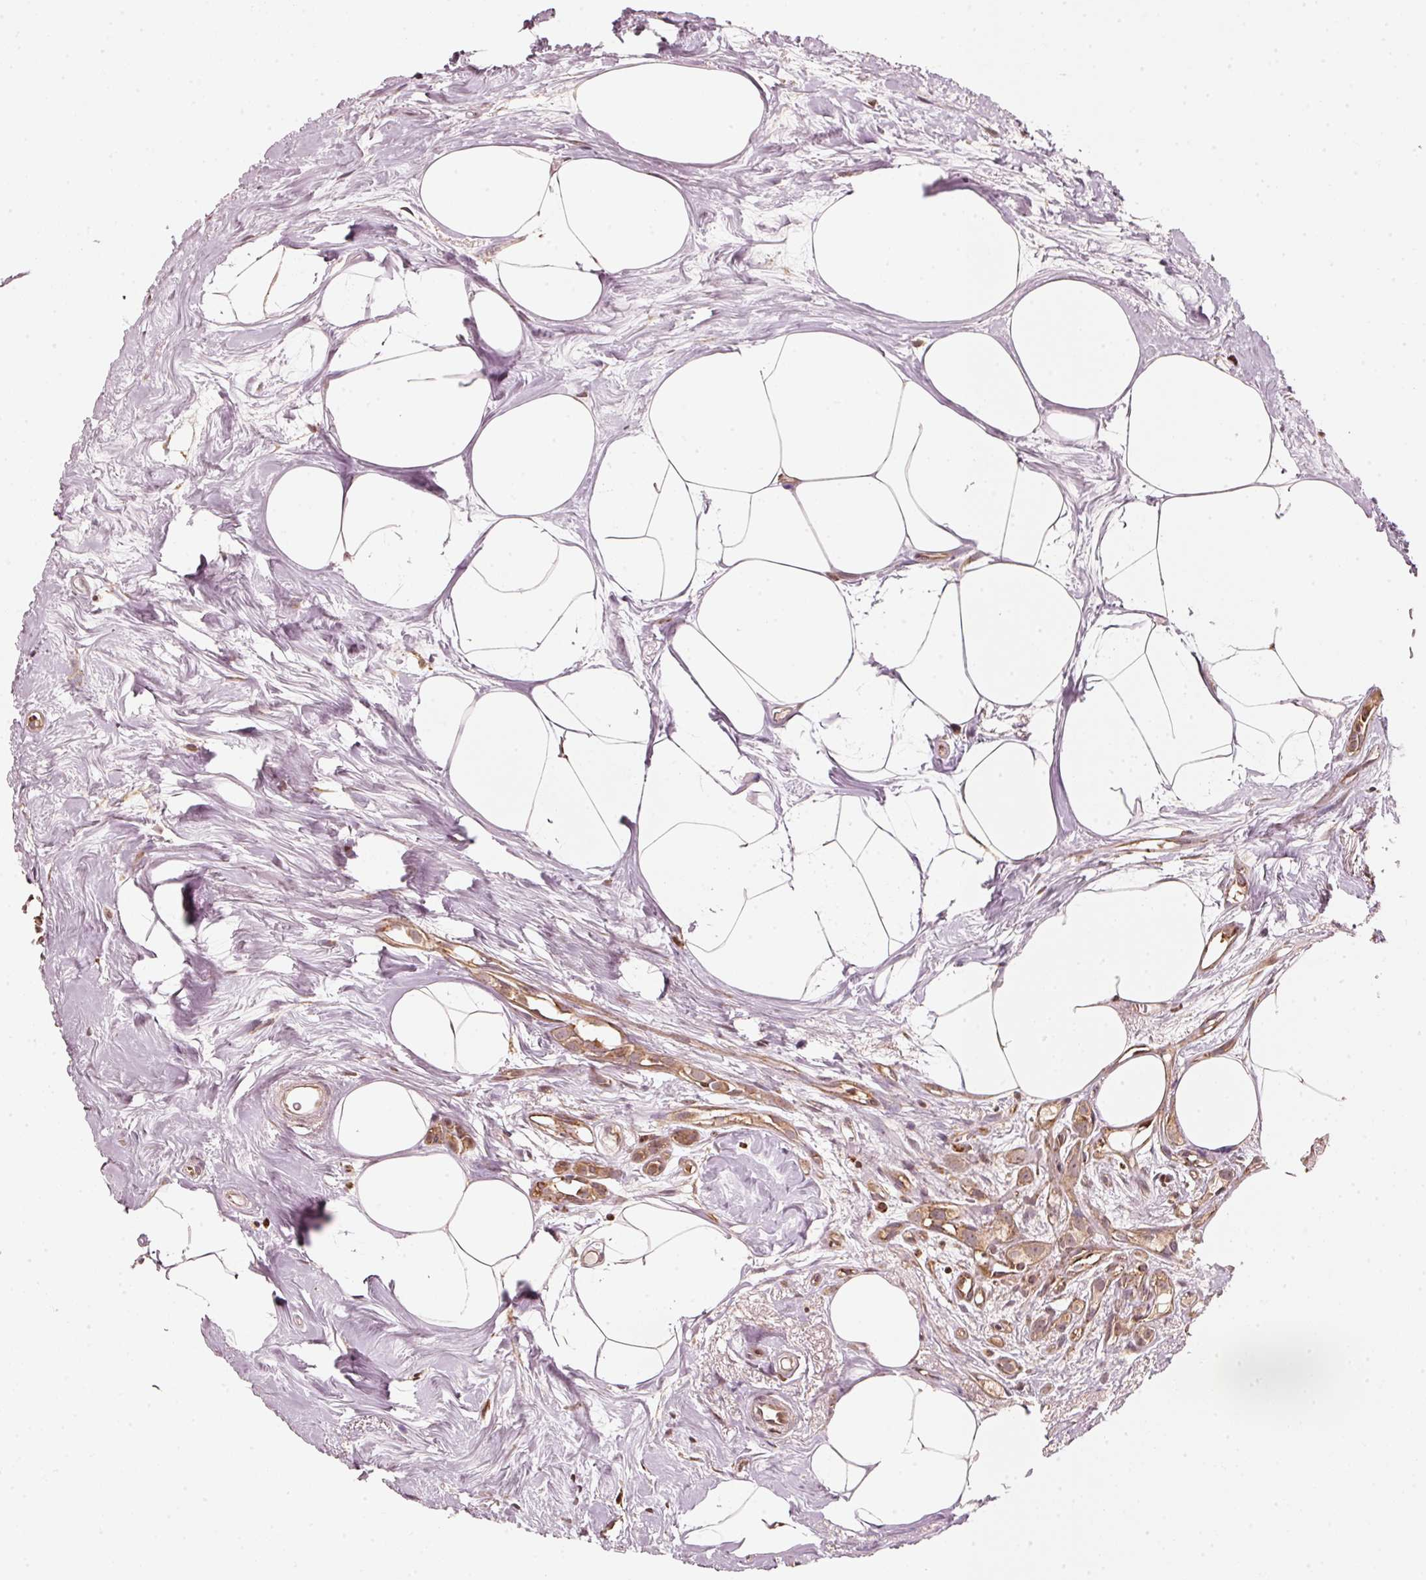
{"staining": {"intensity": "moderate", "quantity": ">75%", "location": "cytoplasmic/membranous,nuclear"}, "tissue": "breast cancer", "cell_type": "Tumor cells", "image_type": "cancer", "snomed": [{"axis": "morphology", "description": "Carcinoma, NOS"}, {"axis": "topography", "description": "Breast"}], "caption": "Immunohistochemical staining of human breast cancer (carcinoma) shows moderate cytoplasmic/membranous and nuclear protein expression in approximately >75% of tumor cells.", "gene": "RAB35", "patient": {"sex": "female", "age": 60}}